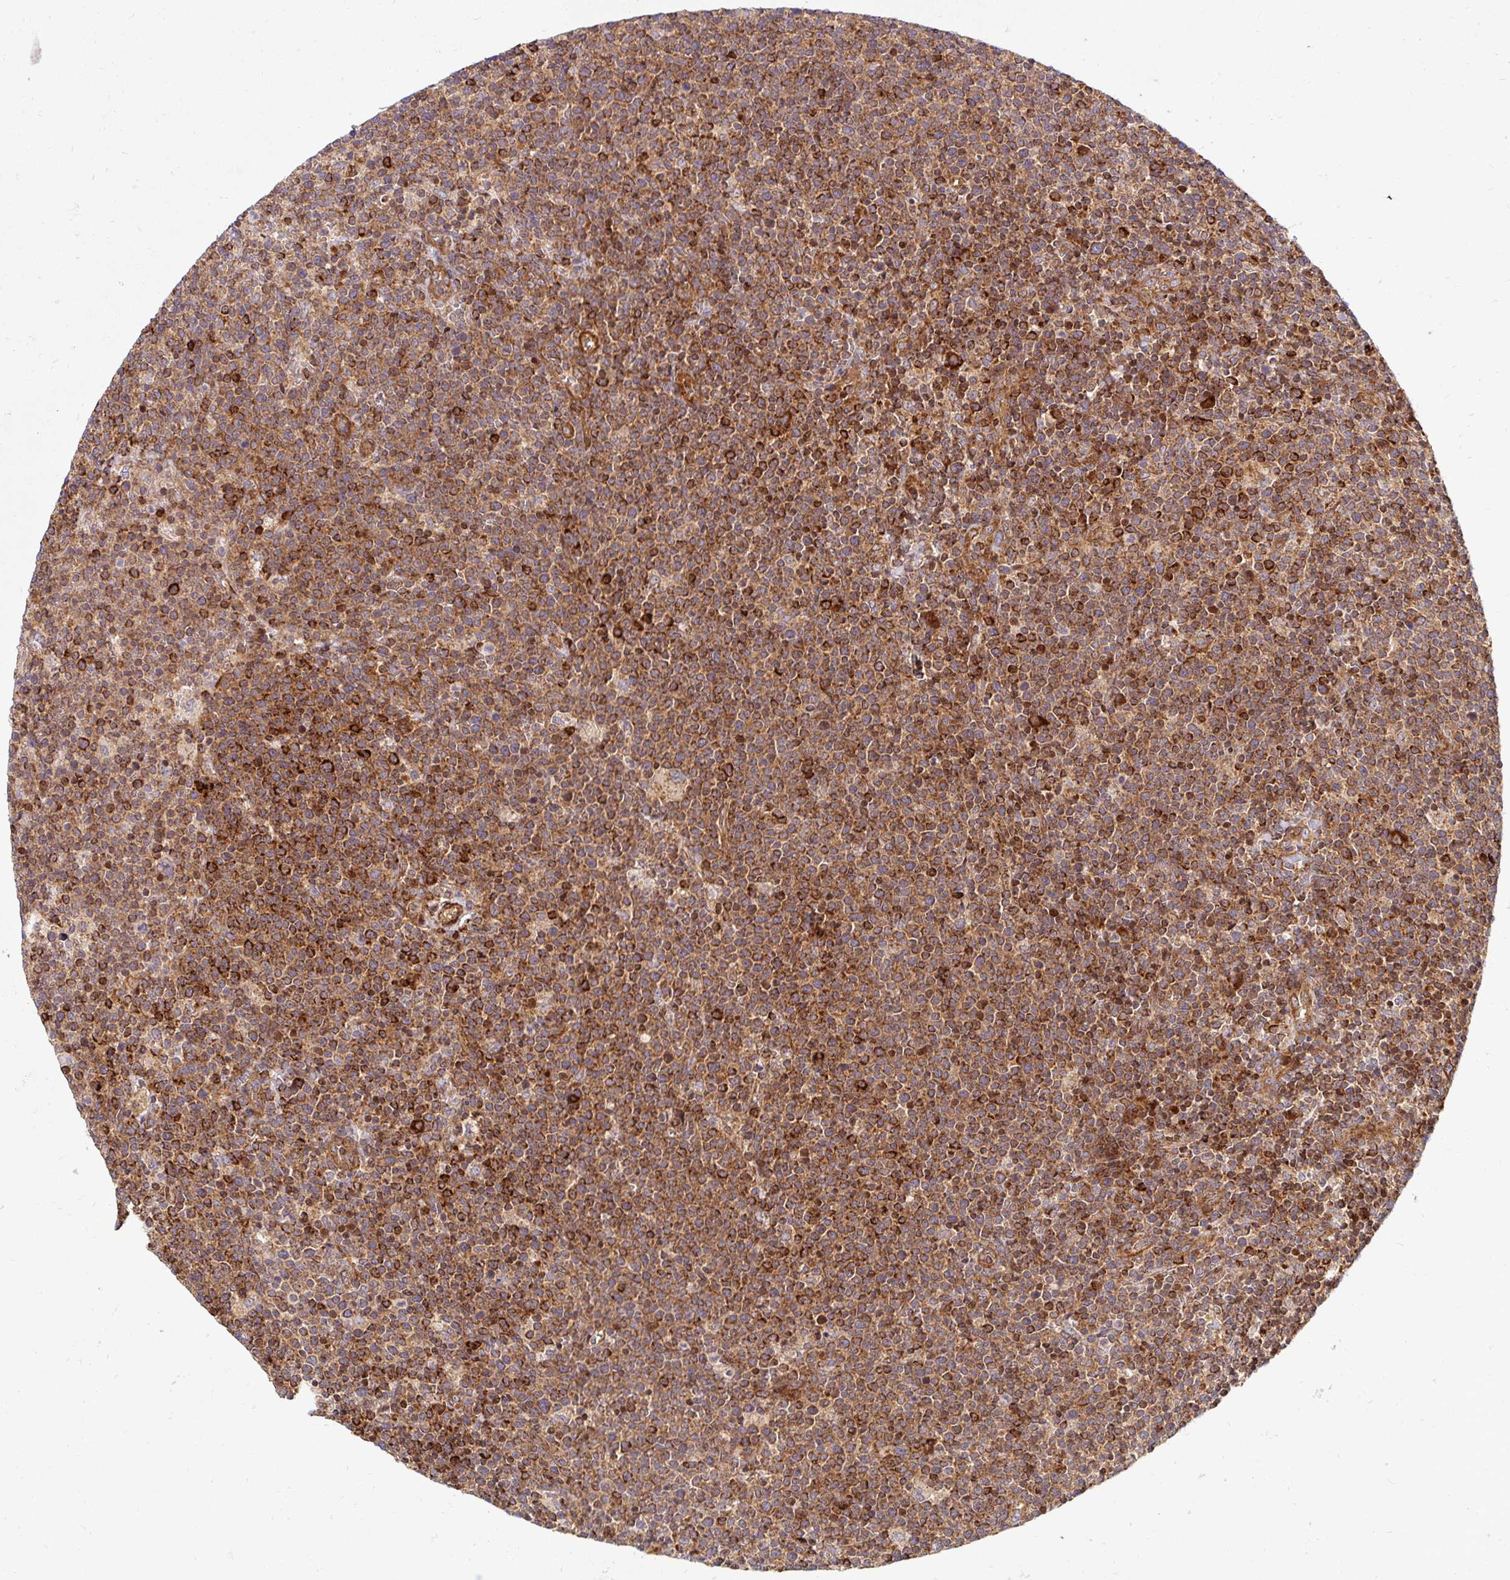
{"staining": {"intensity": "moderate", "quantity": ">75%", "location": "cytoplasmic/membranous"}, "tissue": "lymphoma", "cell_type": "Tumor cells", "image_type": "cancer", "snomed": [{"axis": "morphology", "description": "Malignant lymphoma, non-Hodgkin's type, High grade"}, {"axis": "topography", "description": "Lymph node"}], "caption": "Malignant lymphoma, non-Hodgkin's type (high-grade) was stained to show a protein in brown. There is medium levels of moderate cytoplasmic/membranous staining in approximately >75% of tumor cells. Using DAB (3,3'-diaminobenzidine) (brown) and hematoxylin (blue) stains, captured at high magnification using brightfield microscopy.", "gene": "BTF3", "patient": {"sex": "male", "age": 61}}